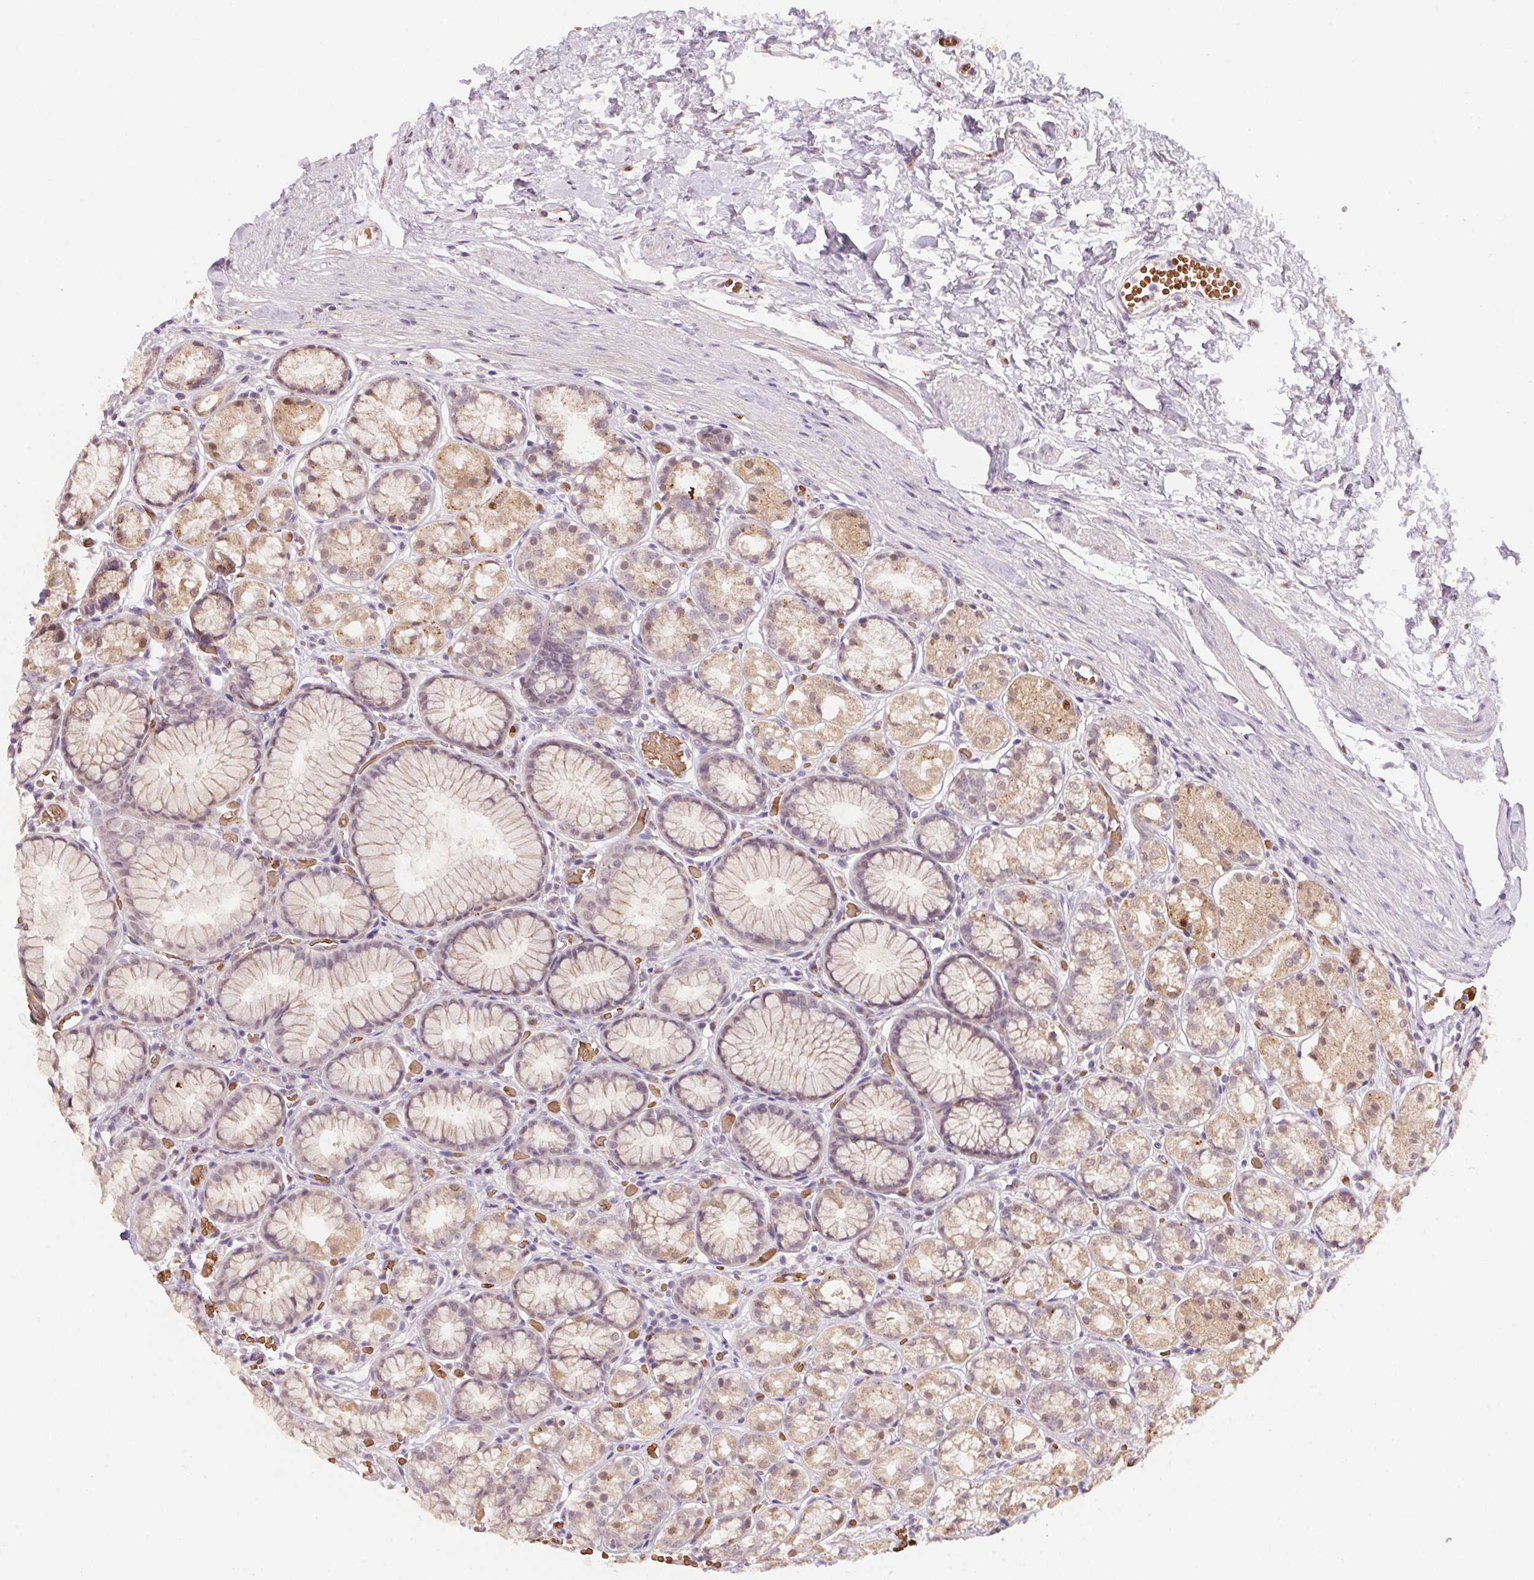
{"staining": {"intensity": "moderate", "quantity": "25%-75%", "location": "cytoplasmic/membranous,nuclear"}, "tissue": "stomach", "cell_type": "Glandular cells", "image_type": "normal", "snomed": [{"axis": "morphology", "description": "Normal tissue, NOS"}, {"axis": "topography", "description": "Stomach"}], "caption": "Stomach stained with a brown dye displays moderate cytoplasmic/membranous,nuclear positive expression in about 25%-75% of glandular cells.", "gene": "METTL13", "patient": {"sex": "male", "age": 70}}